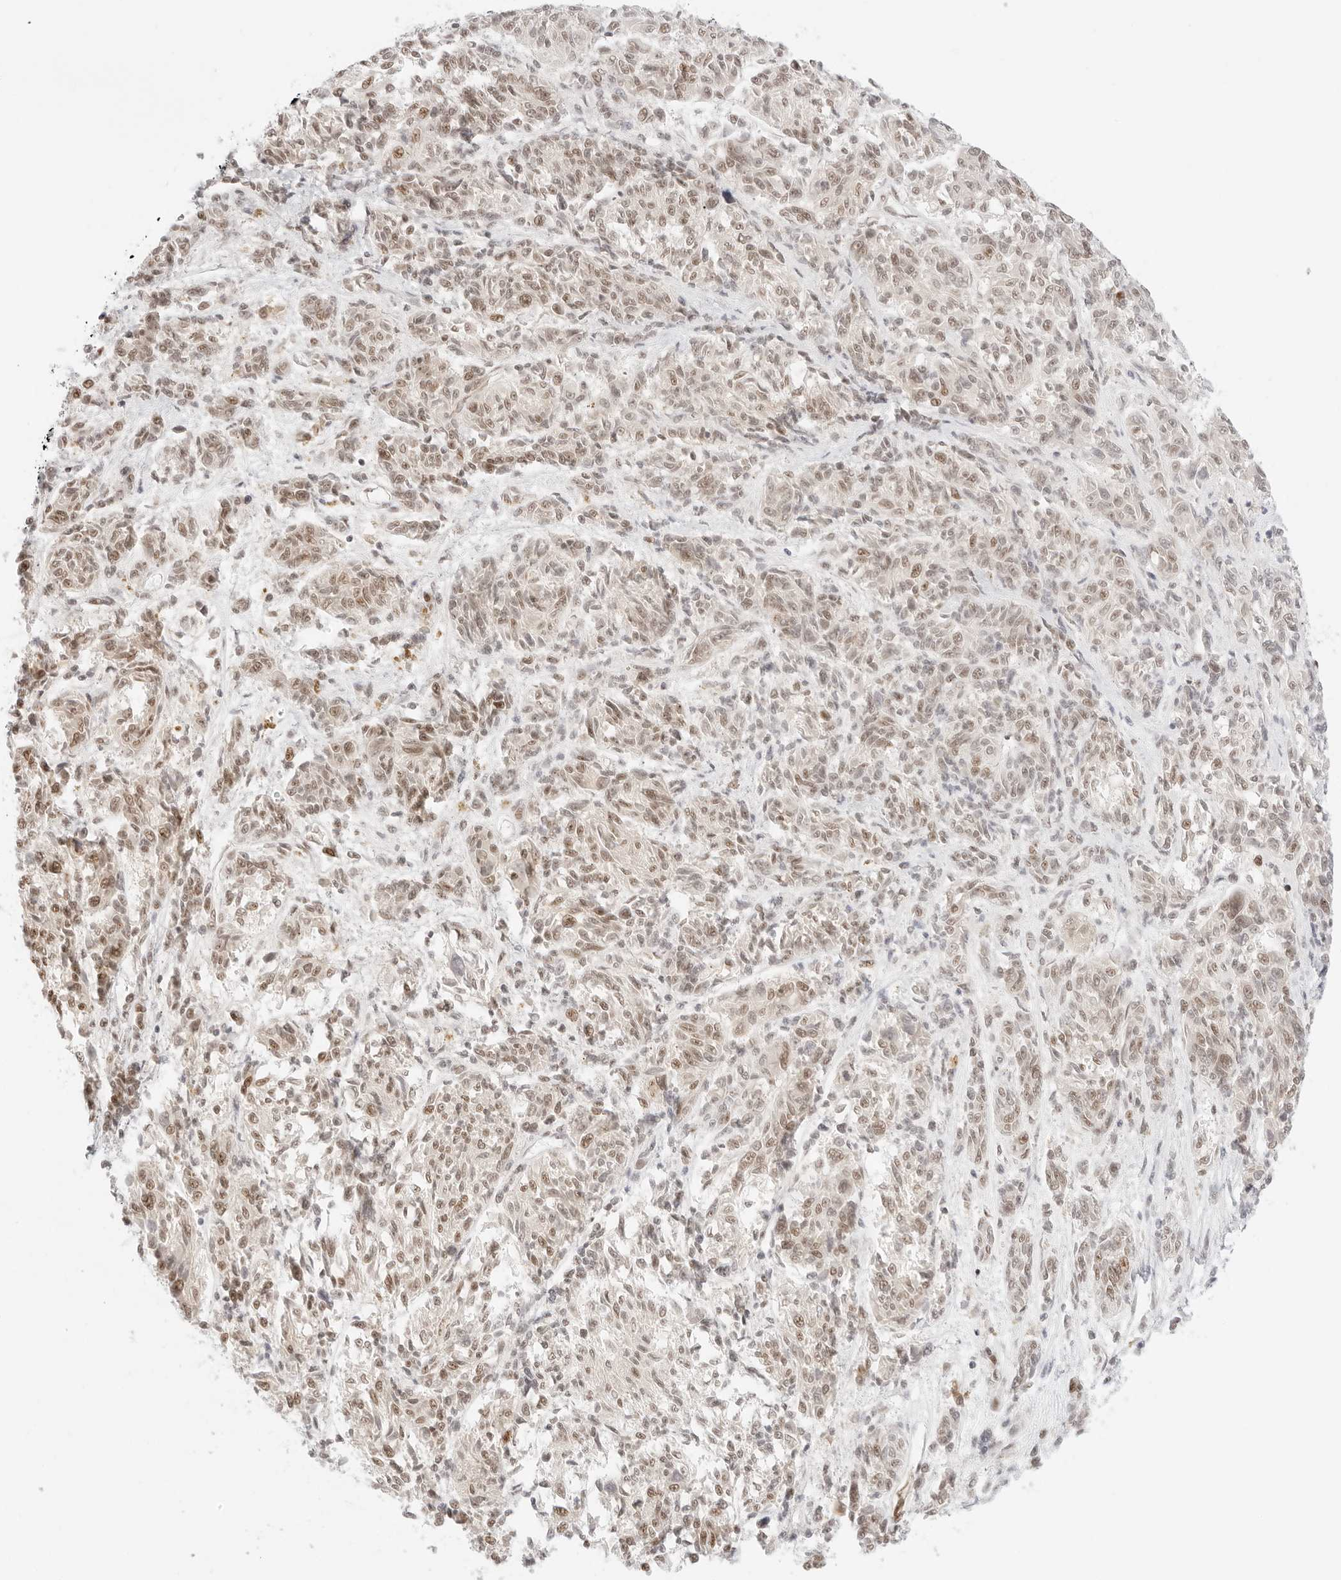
{"staining": {"intensity": "weak", "quantity": ">75%", "location": "nuclear"}, "tissue": "melanoma", "cell_type": "Tumor cells", "image_type": "cancer", "snomed": [{"axis": "morphology", "description": "Malignant melanoma, NOS"}, {"axis": "topography", "description": "Skin"}], "caption": "The micrograph displays a brown stain indicating the presence of a protein in the nuclear of tumor cells in malignant melanoma.", "gene": "ITGA6", "patient": {"sex": "male", "age": 53}}